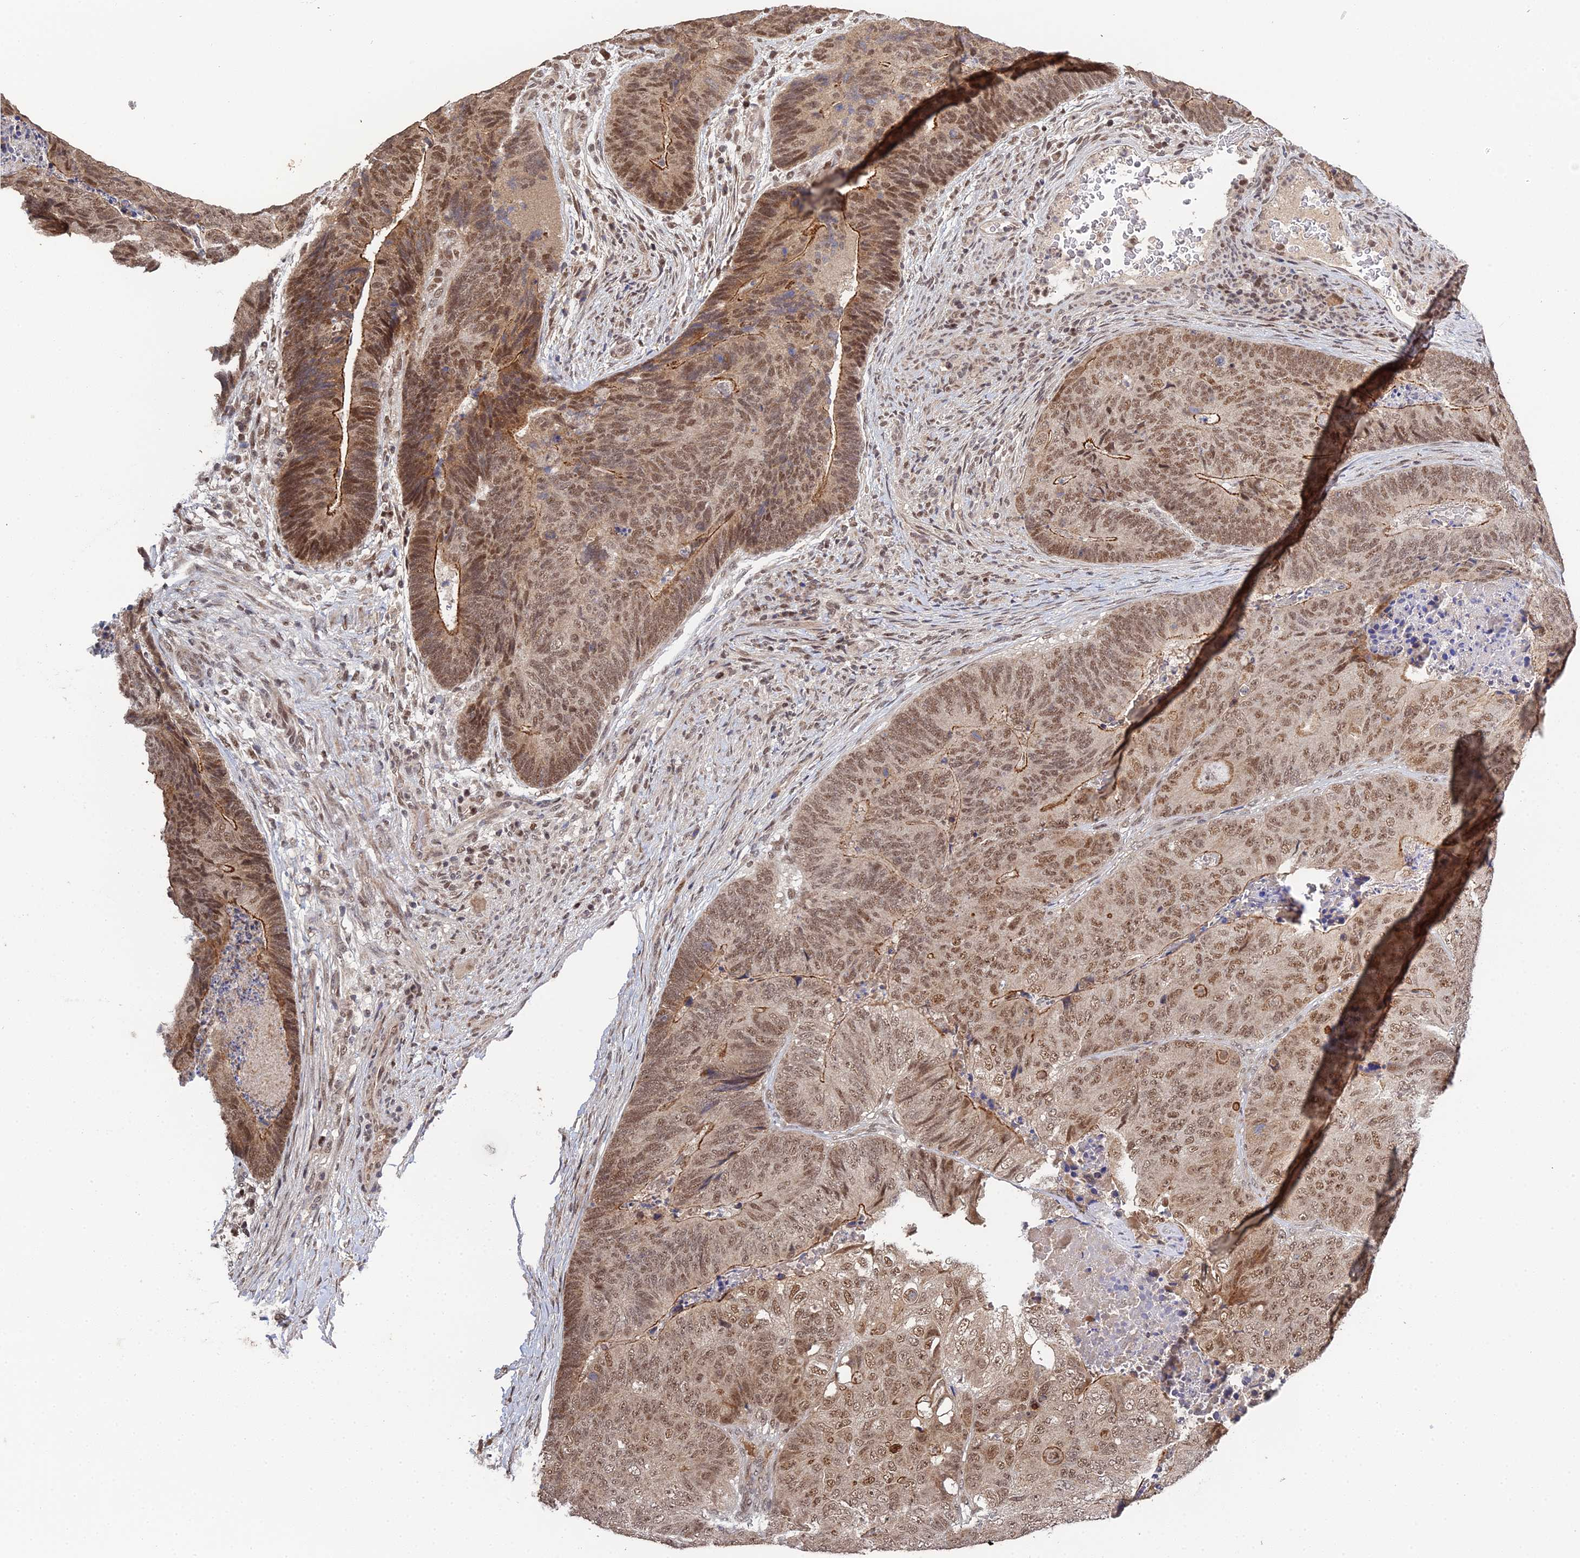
{"staining": {"intensity": "moderate", "quantity": ">75%", "location": "cytoplasmic/membranous,nuclear"}, "tissue": "colorectal cancer", "cell_type": "Tumor cells", "image_type": "cancer", "snomed": [{"axis": "morphology", "description": "Adenocarcinoma, NOS"}, {"axis": "topography", "description": "Colon"}], "caption": "The histopathology image shows immunohistochemical staining of adenocarcinoma (colorectal). There is moderate cytoplasmic/membranous and nuclear positivity is appreciated in about >75% of tumor cells.", "gene": "ERCC5", "patient": {"sex": "female", "age": 67}}